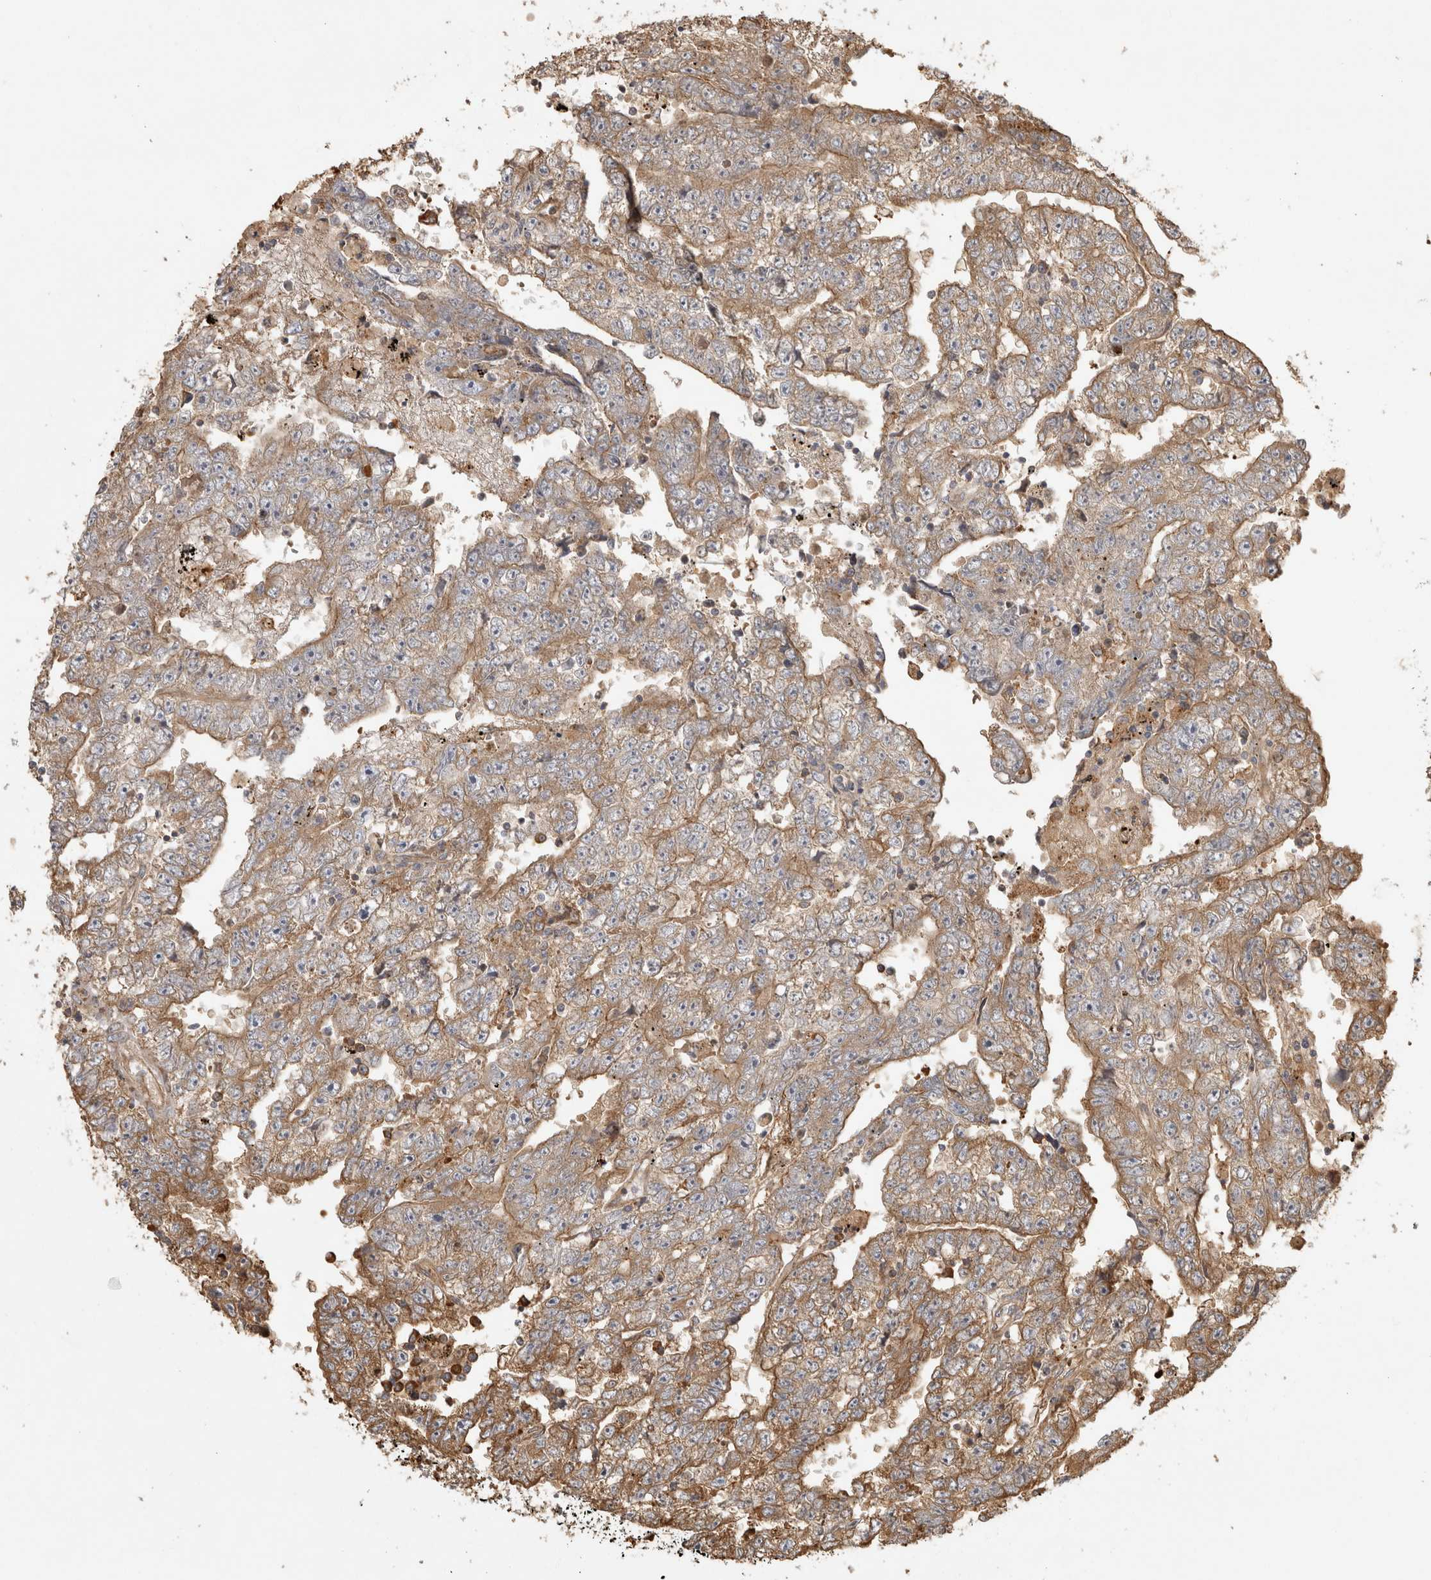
{"staining": {"intensity": "moderate", "quantity": "25%-75%", "location": "cytoplasmic/membranous"}, "tissue": "testis cancer", "cell_type": "Tumor cells", "image_type": "cancer", "snomed": [{"axis": "morphology", "description": "Carcinoma, Embryonal, NOS"}, {"axis": "topography", "description": "Testis"}], "caption": "Brown immunohistochemical staining in human testis embryonal carcinoma shows moderate cytoplasmic/membranous expression in about 25%-75% of tumor cells.", "gene": "CAMSAP2", "patient": {"sex": "male", "age": 25}}